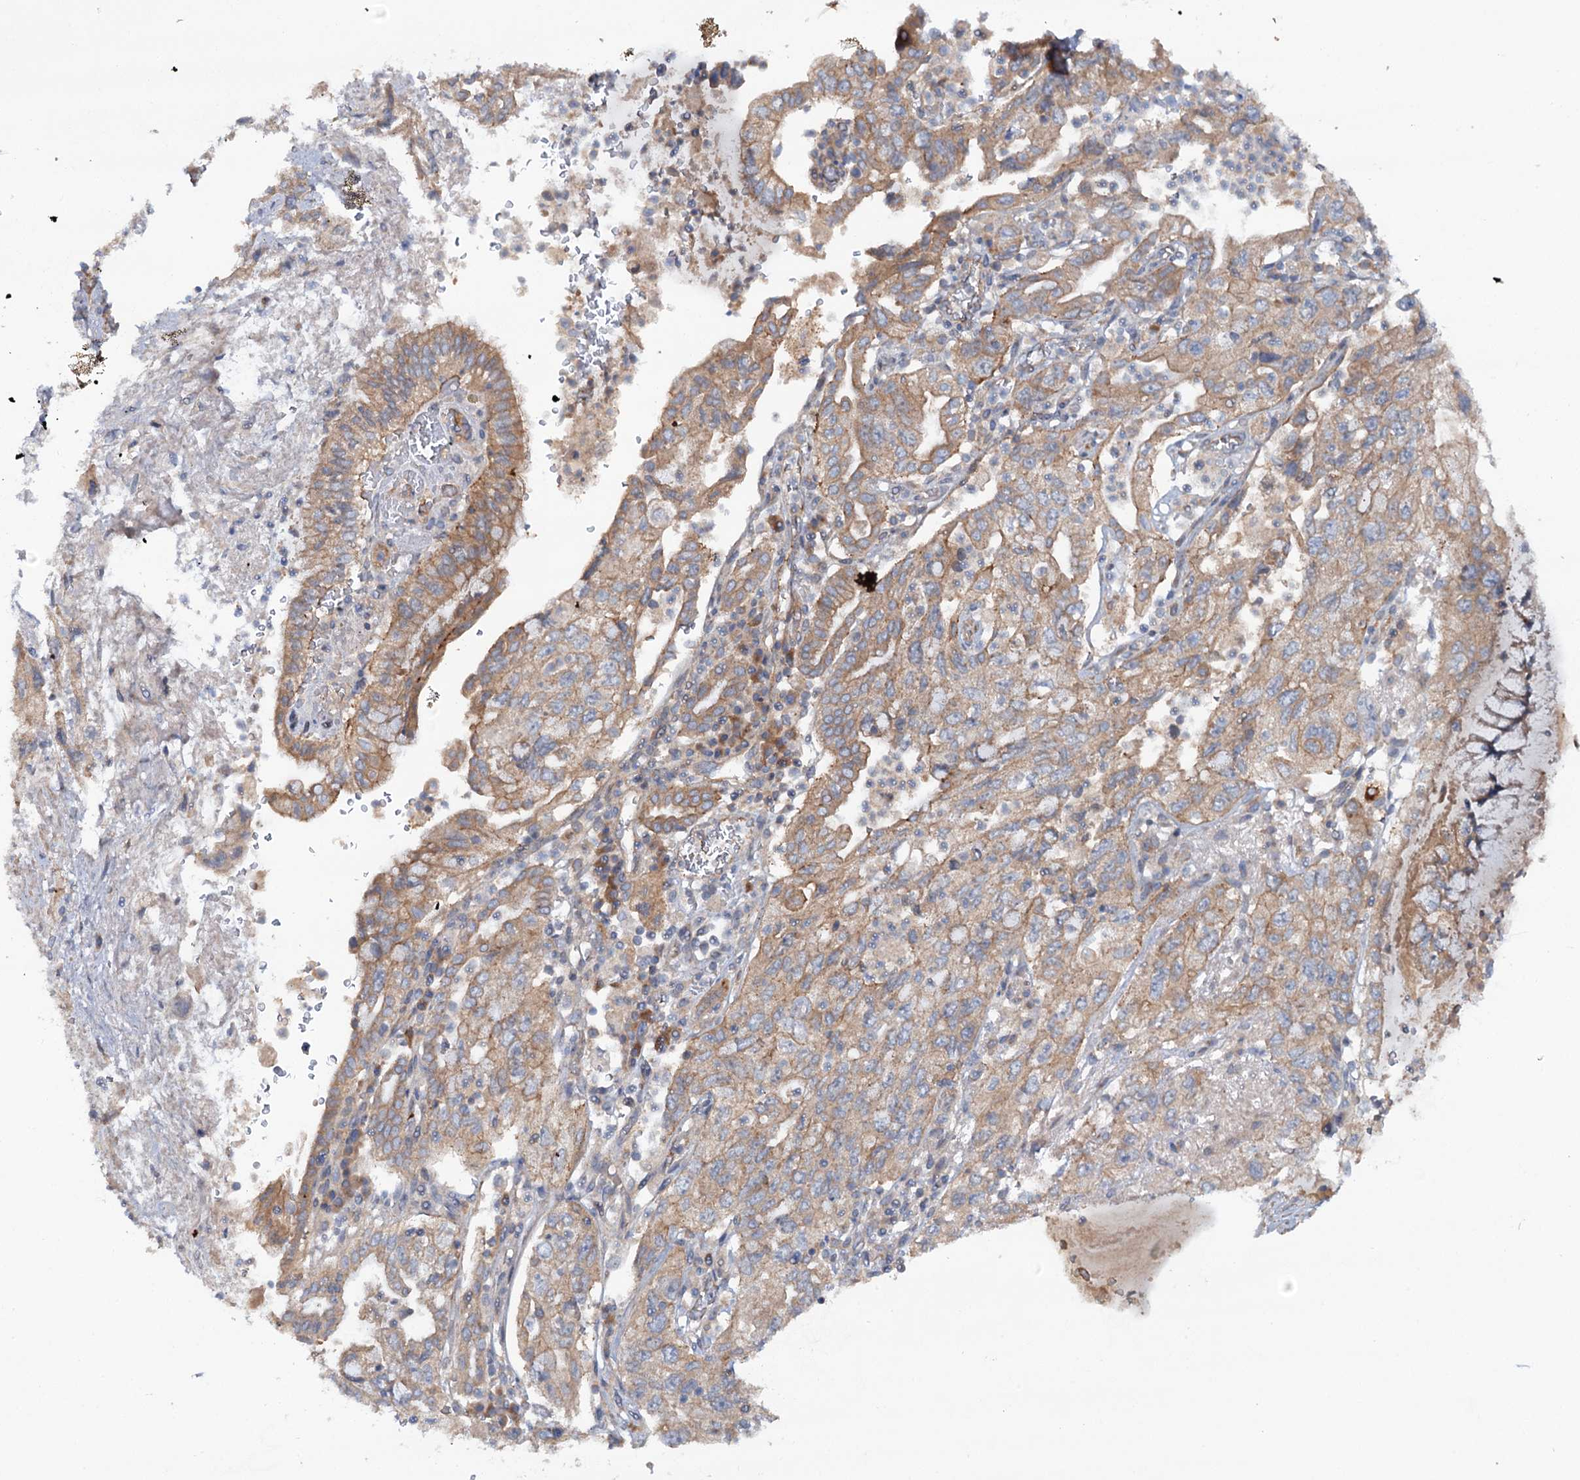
{"staining": {"intensity": "moderate", "quantity": "25%-75%", "location": "cytoplasmic/membranous"}, "tissue": "pancreatic cancer", "cell_type": "Tumor cells", "image_type": "cancer", "snomed": [{"axis": "morphology", "description": "Adenocarcinoma, NOS"}, {"axis": "topography", "description": "Pancreas"}], "caption": "Protein expression by immunohistochemistry exhibits moderate cytoplasmic/membranous positivity in about 25%-75% of tumor cells in pancreatic cancer.", "gene": "ADGRG4", "patient": {"sex": "female", "age": 73}}